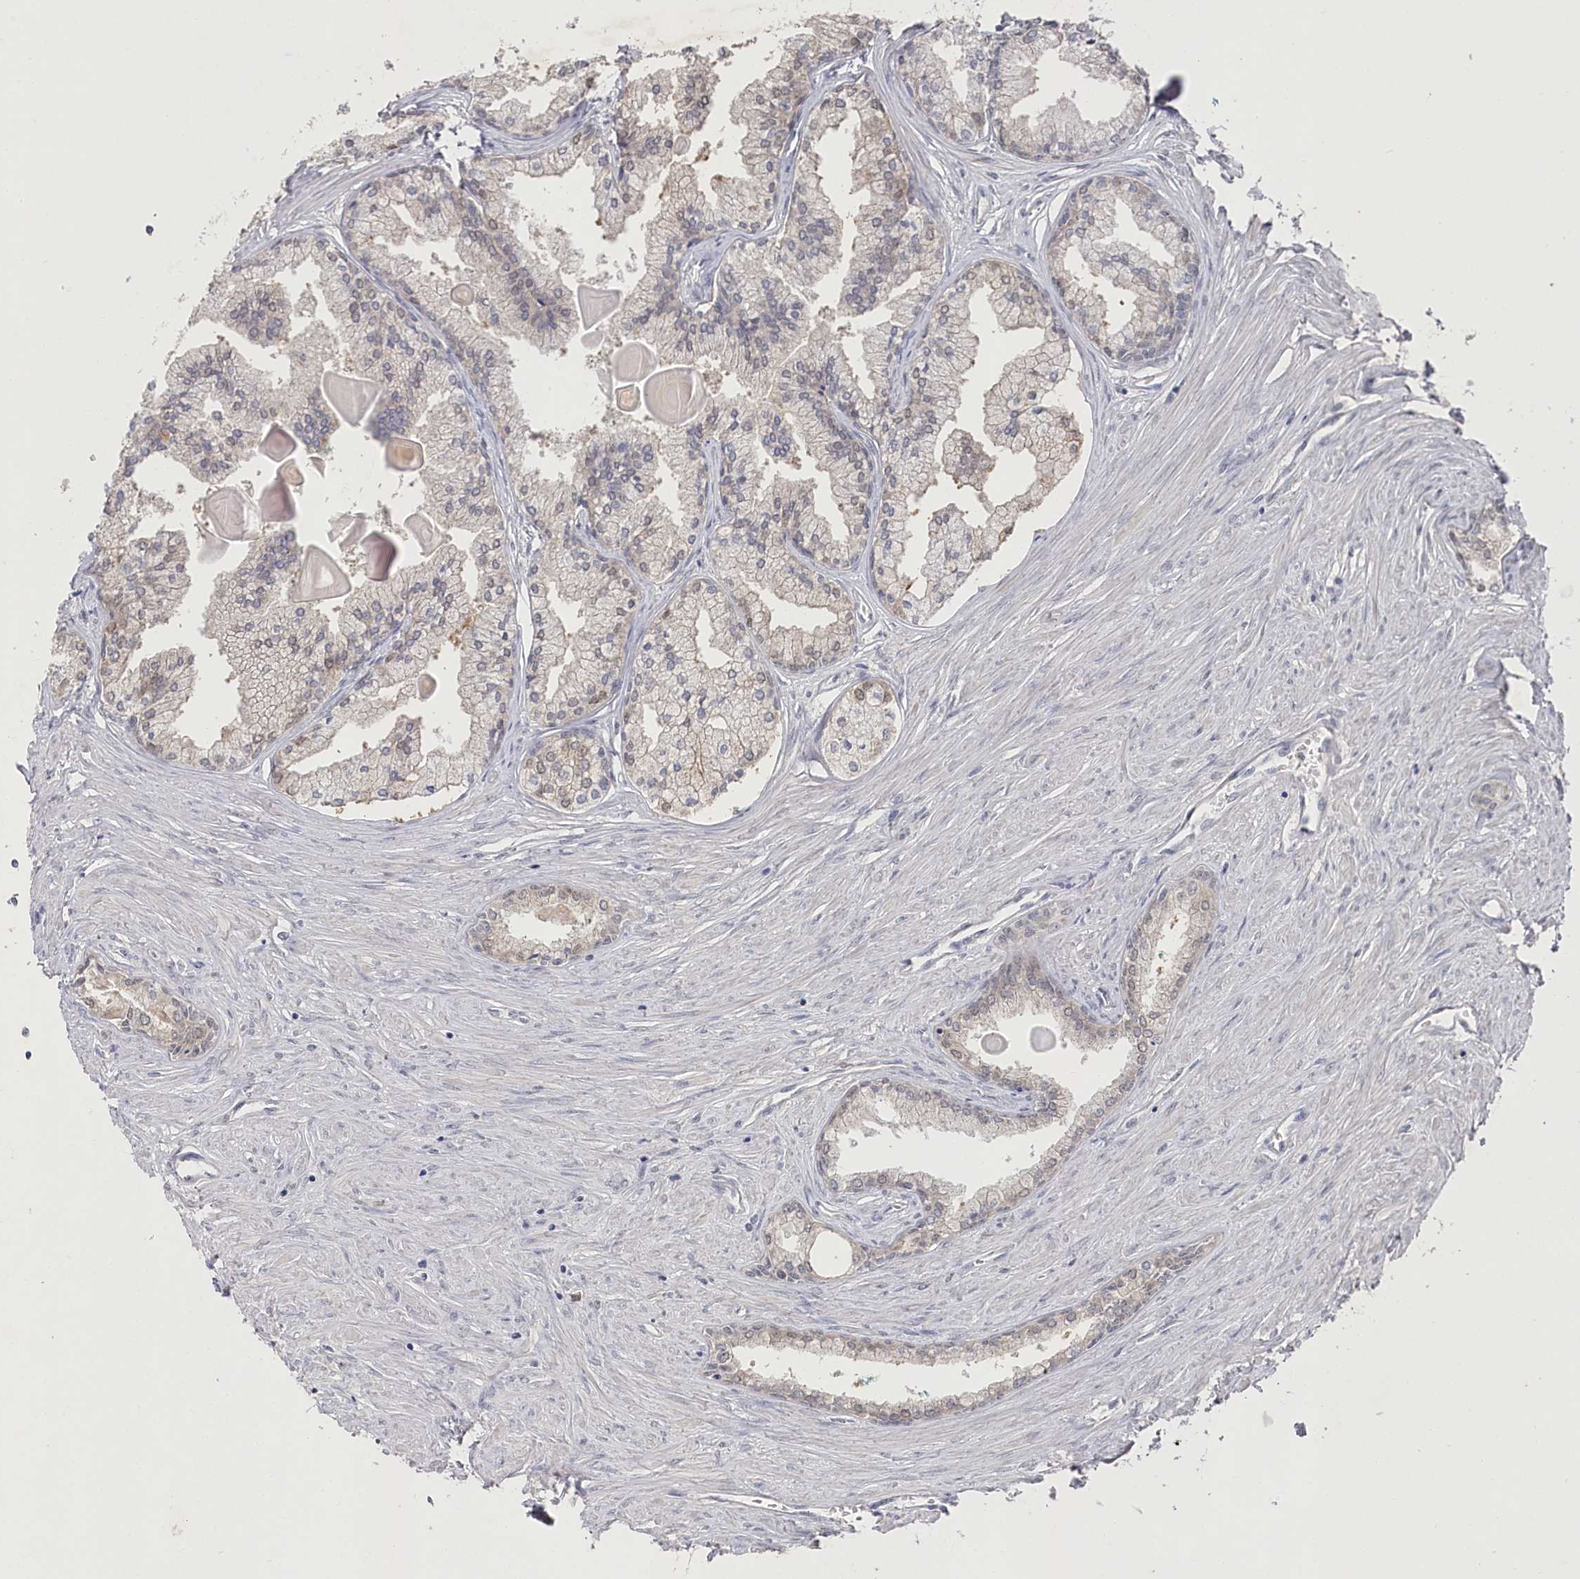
{"staining": {"intensity": "weak", "quantity": "25%-75%", "location": "cytoplasmic/membranous,nuclear"}, "tissue": "prostate cancer", "cell_type": "Tumor cells", "image_type": "cancer", "snomed": [{"axis": "morphology", "description": "Adenocarcinoma, High grade"}, {"axis": "topography", "description": "Prostate"}], "caption": "This histopathology image reveals immunohistochemistry (IHC) staining of prostate adenocarcinoma (high-grade), with low weak cytoplasmic/membranous and nuclear expression in about 25%-75% of tumor cells.", "gene": "TGFBRAP1", "patient": {"sex": "male", "age": 68}}